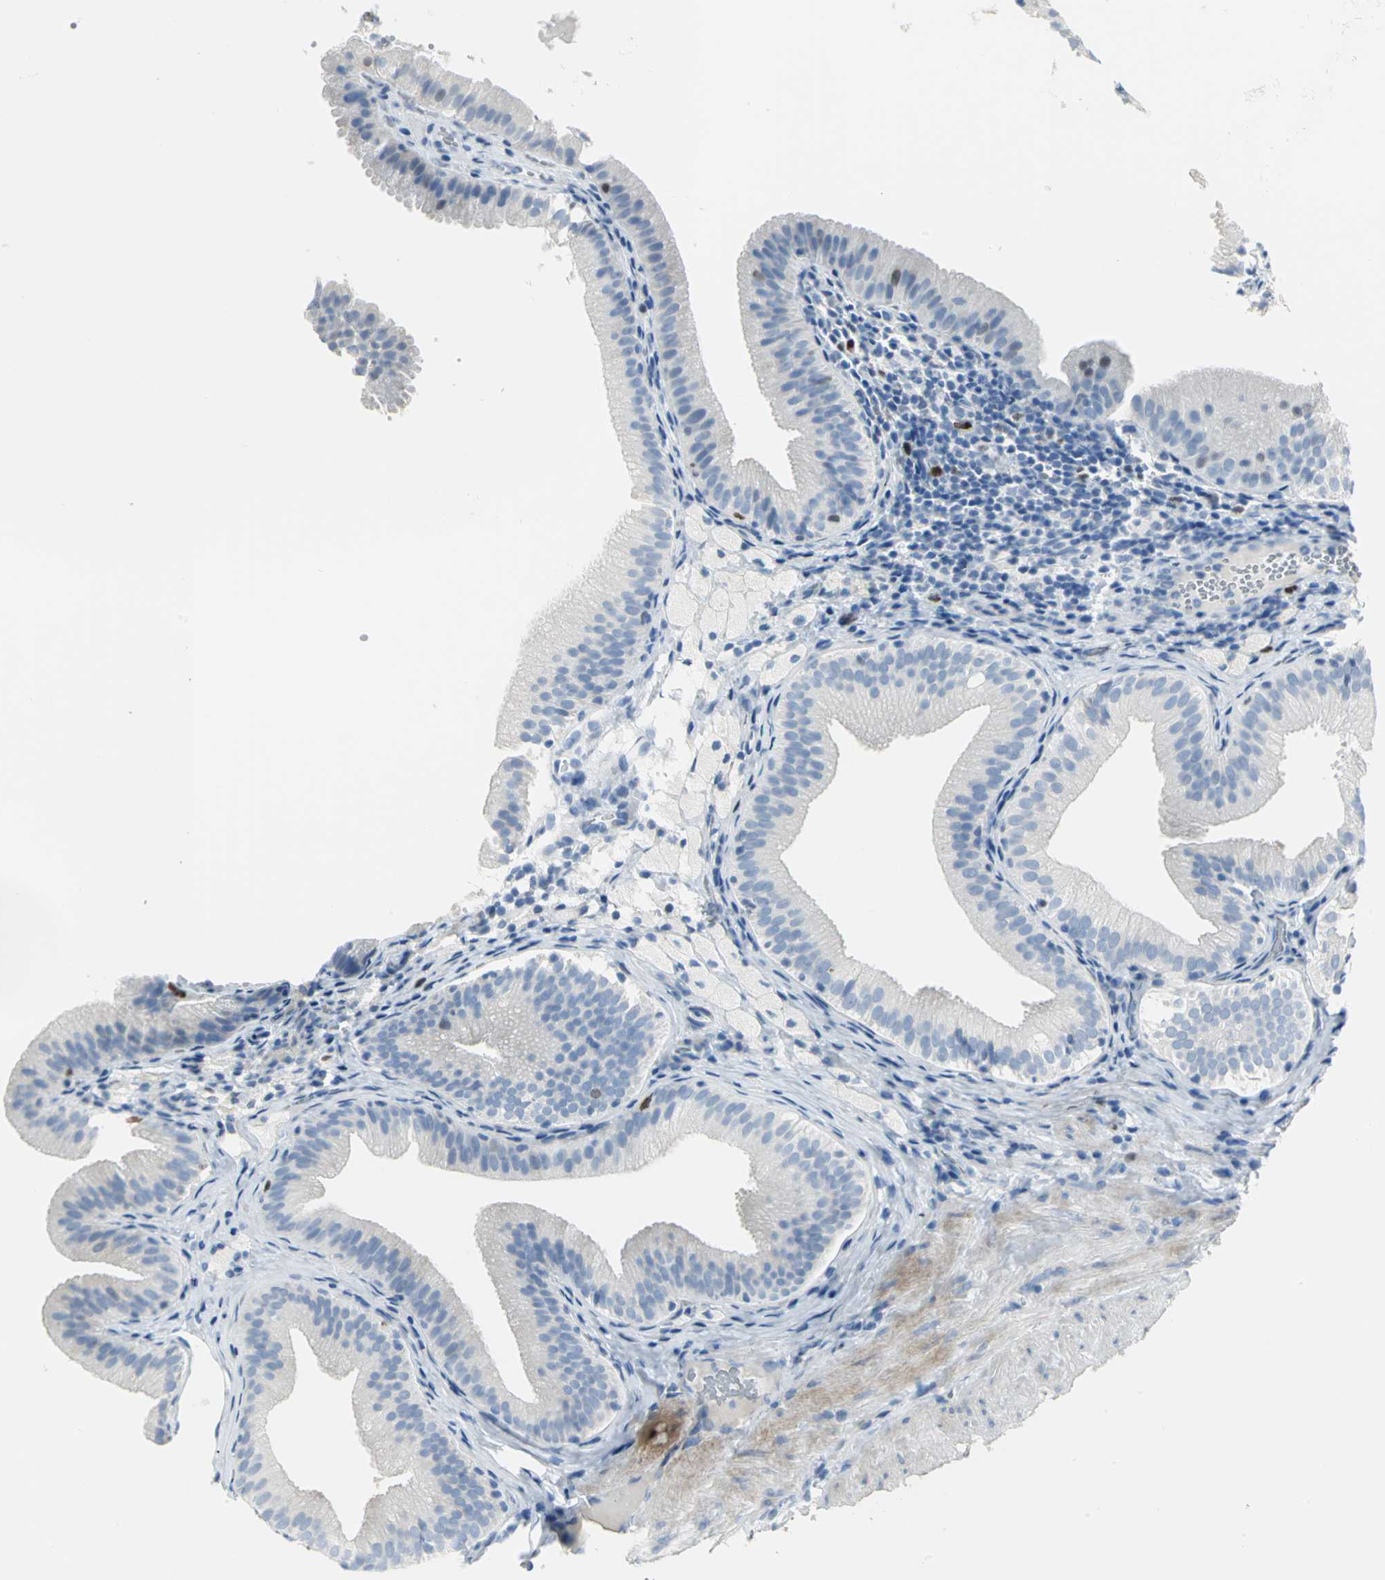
{"staining": {"intensity": "negative", "quantity": "none", "location": "none"}, "tissue": "gallbladder", "cell_type": "Glandular cells", "image_type": "normal", "snomed": [{"axis": "morphology", "description": "Normal tissue, NOS"}, {"axis": "topography", "description": "Gallbladder"}], "caption": "This is a photomicrograph of immunohistochemistry staining of benign gallbladder, which shows no positivity in glandular cells. Nuclei are stained in blue.", "gene": "MCM3", "patient": {"sex": "female", "age": 24}}